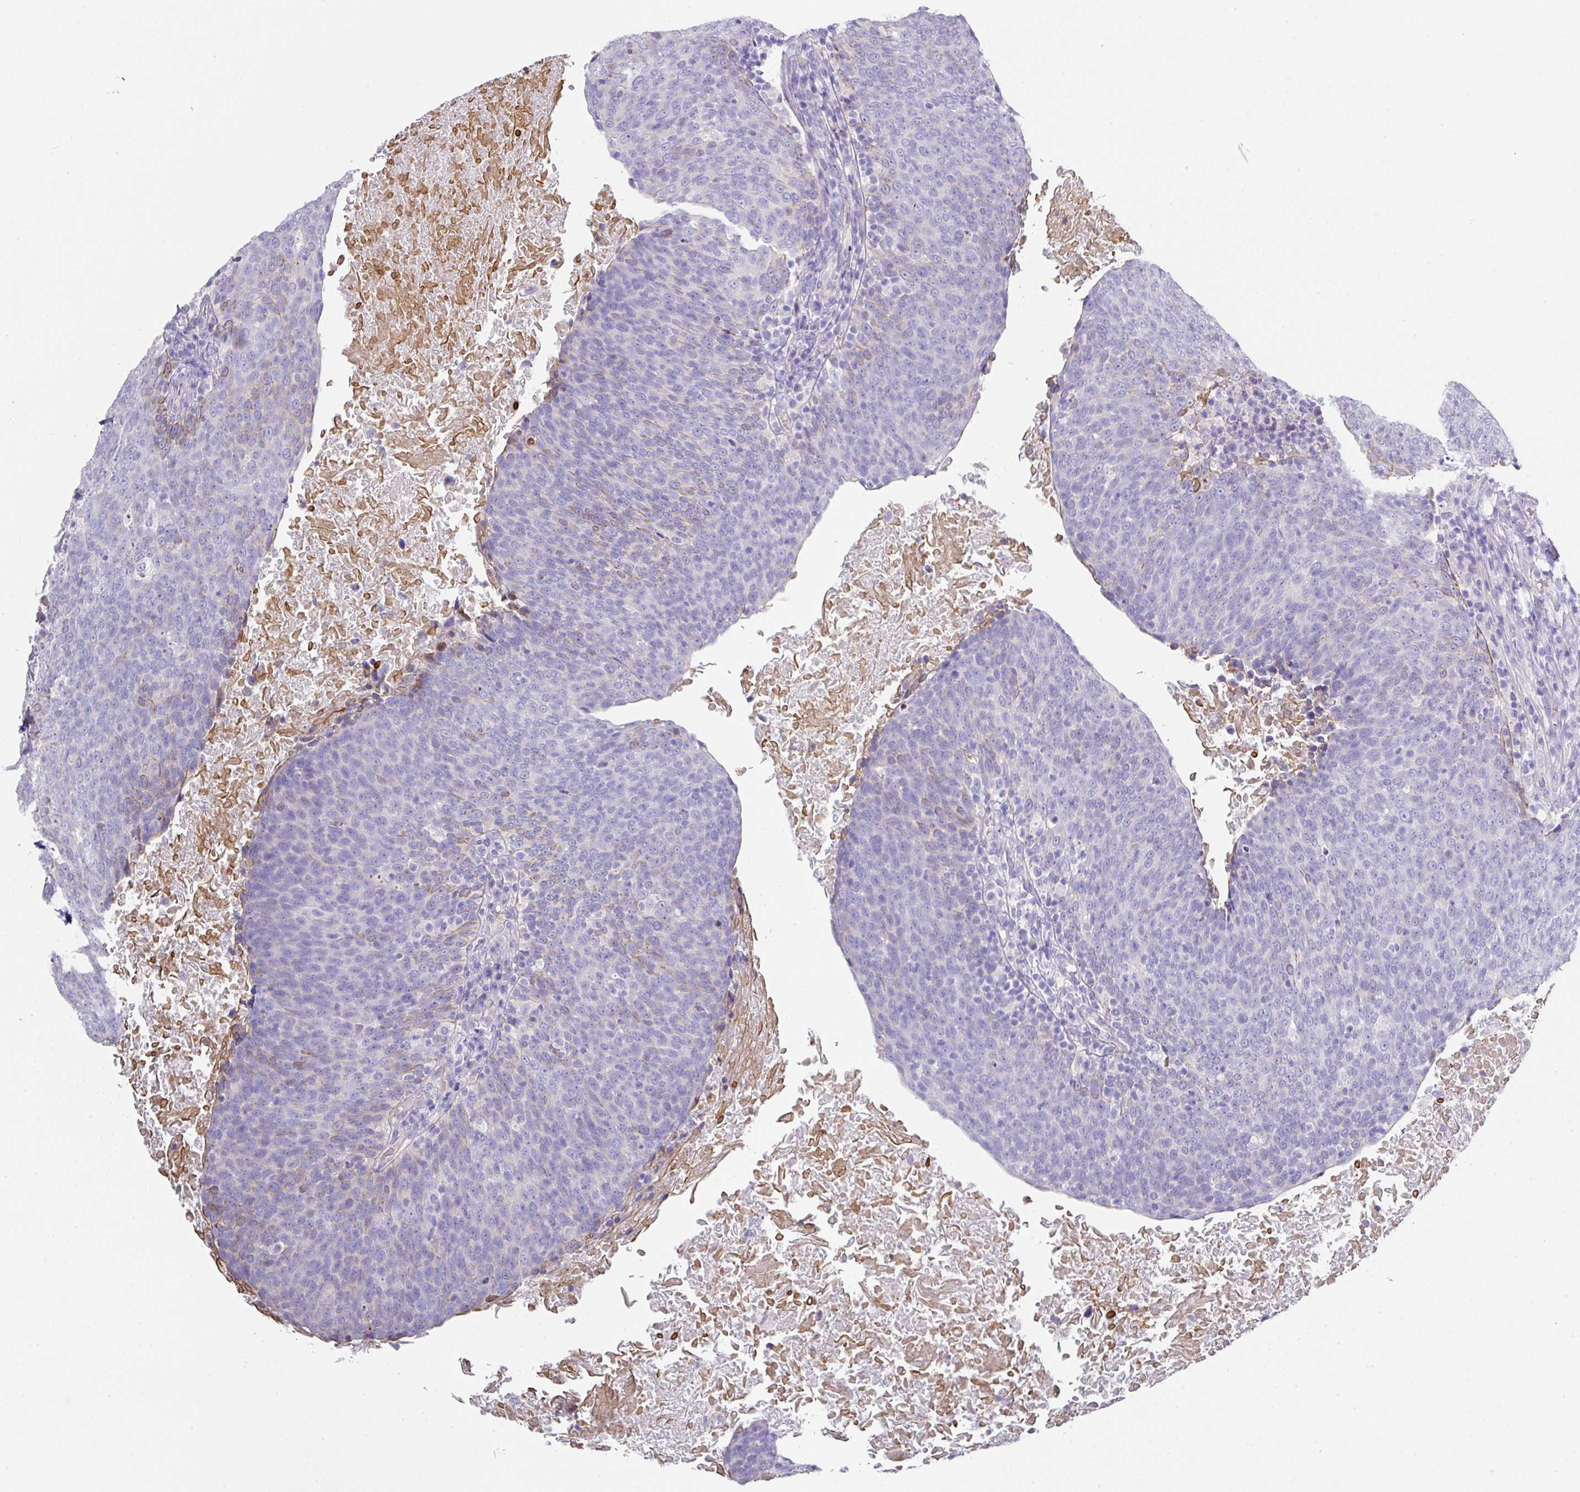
{"staining": {"intensity": "negative", "quantity": "none", "location": "none"}, "tissue": "head and neck cancer", "cell_type": "Tumor cells", "image_type": "cancer", "snomed": [{"axis": "morphology", "description": "Squamous cell carcinoma, NOS"}, {"axis": "morphology", "description": "Squamous cell carcinoma, metastatic, NOS"}, {"axis": "topography", "description": "Lymph node"}, {"axis": "topography", "description": "Head-Neck"}], "caption": "Tumor cells show no significant expression in head and neck squamous cell carcinoma.", "gene": "TARM1", "patient": {"sex": "male", "age": 62}}